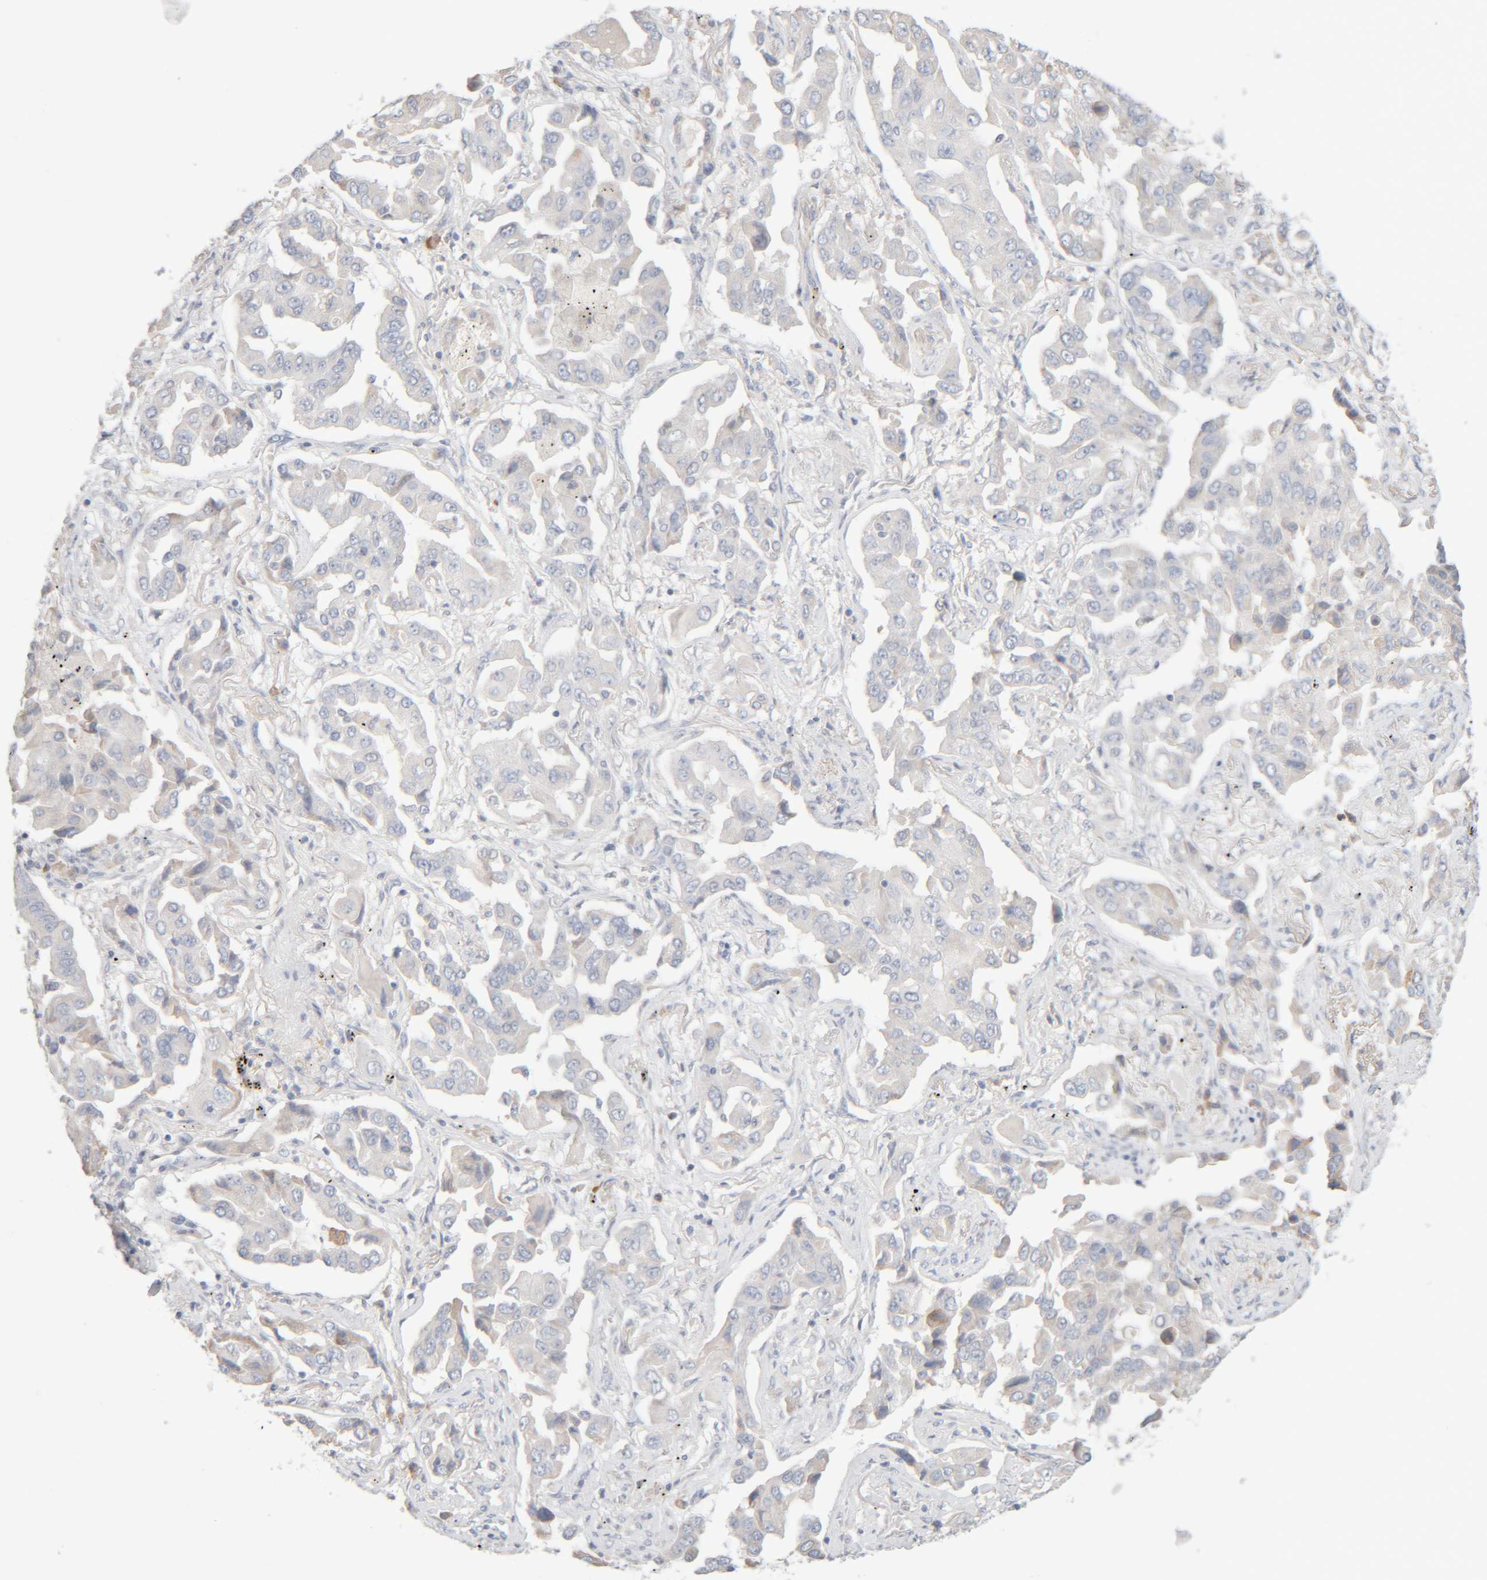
{"staining": {"intensity": "negative", "quantity": "none", "location": "none"}, "tissue": "lung cancer", "cell_type": "Tumor cells", "image_type": "cancer", "snomed": [{"axis": "morphology", "description": "Adenocarcinoma, NOS"}, {"axis": "topography", "description": "Lung"}], "caption": "IHC histopathology image of neoplastic tissue: lung adenocarcinoma stained with DAB (3,3'-diaminobenzidine) displays no significant protein positivity in tumor cells.", "gene": "RIDA", "patient": {"sex": "female", "age": 65}}